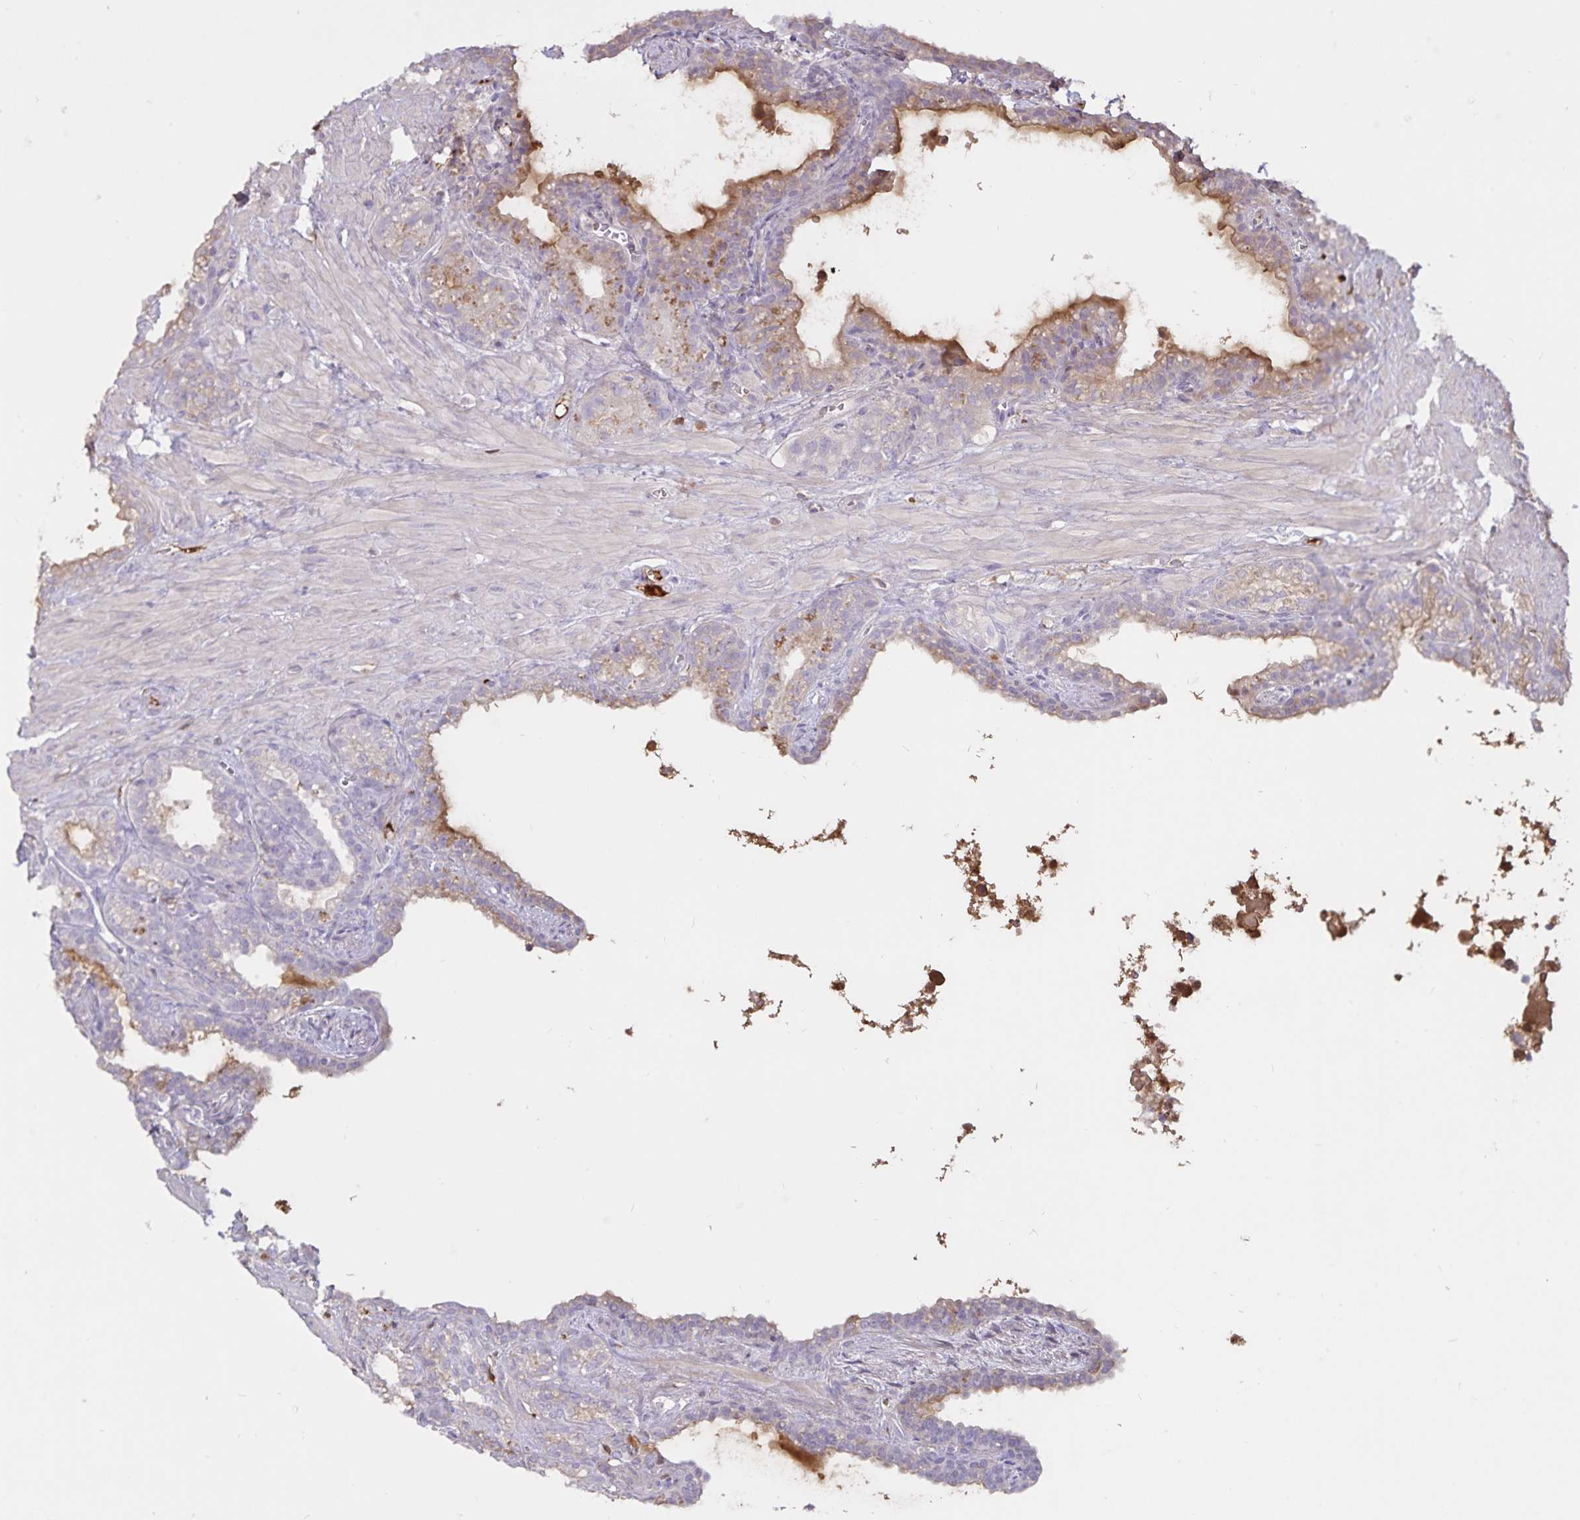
{"staining": {"intensity": "moderate", "quantity": "<25%", "location": "cytoplasmic/membranous"}, "tissue": "seminal vesicle", "cell_type": "Glandular cells", "image_type": "normal", "snomed": [{"axis": "morphology", "description": "Normal tissue, NOS"}, {"axis": "topography", "description": "Seminal veicle"}], "caption": "Glandular cells display moderate cytoplasmic/membranous positivity in about <25% of cells in unremarkable seminal vesicle. (IHC, brightfield microscopy, high magnification).", "gene": "FGG", "patient": {"sex": "male", "age": 76}}